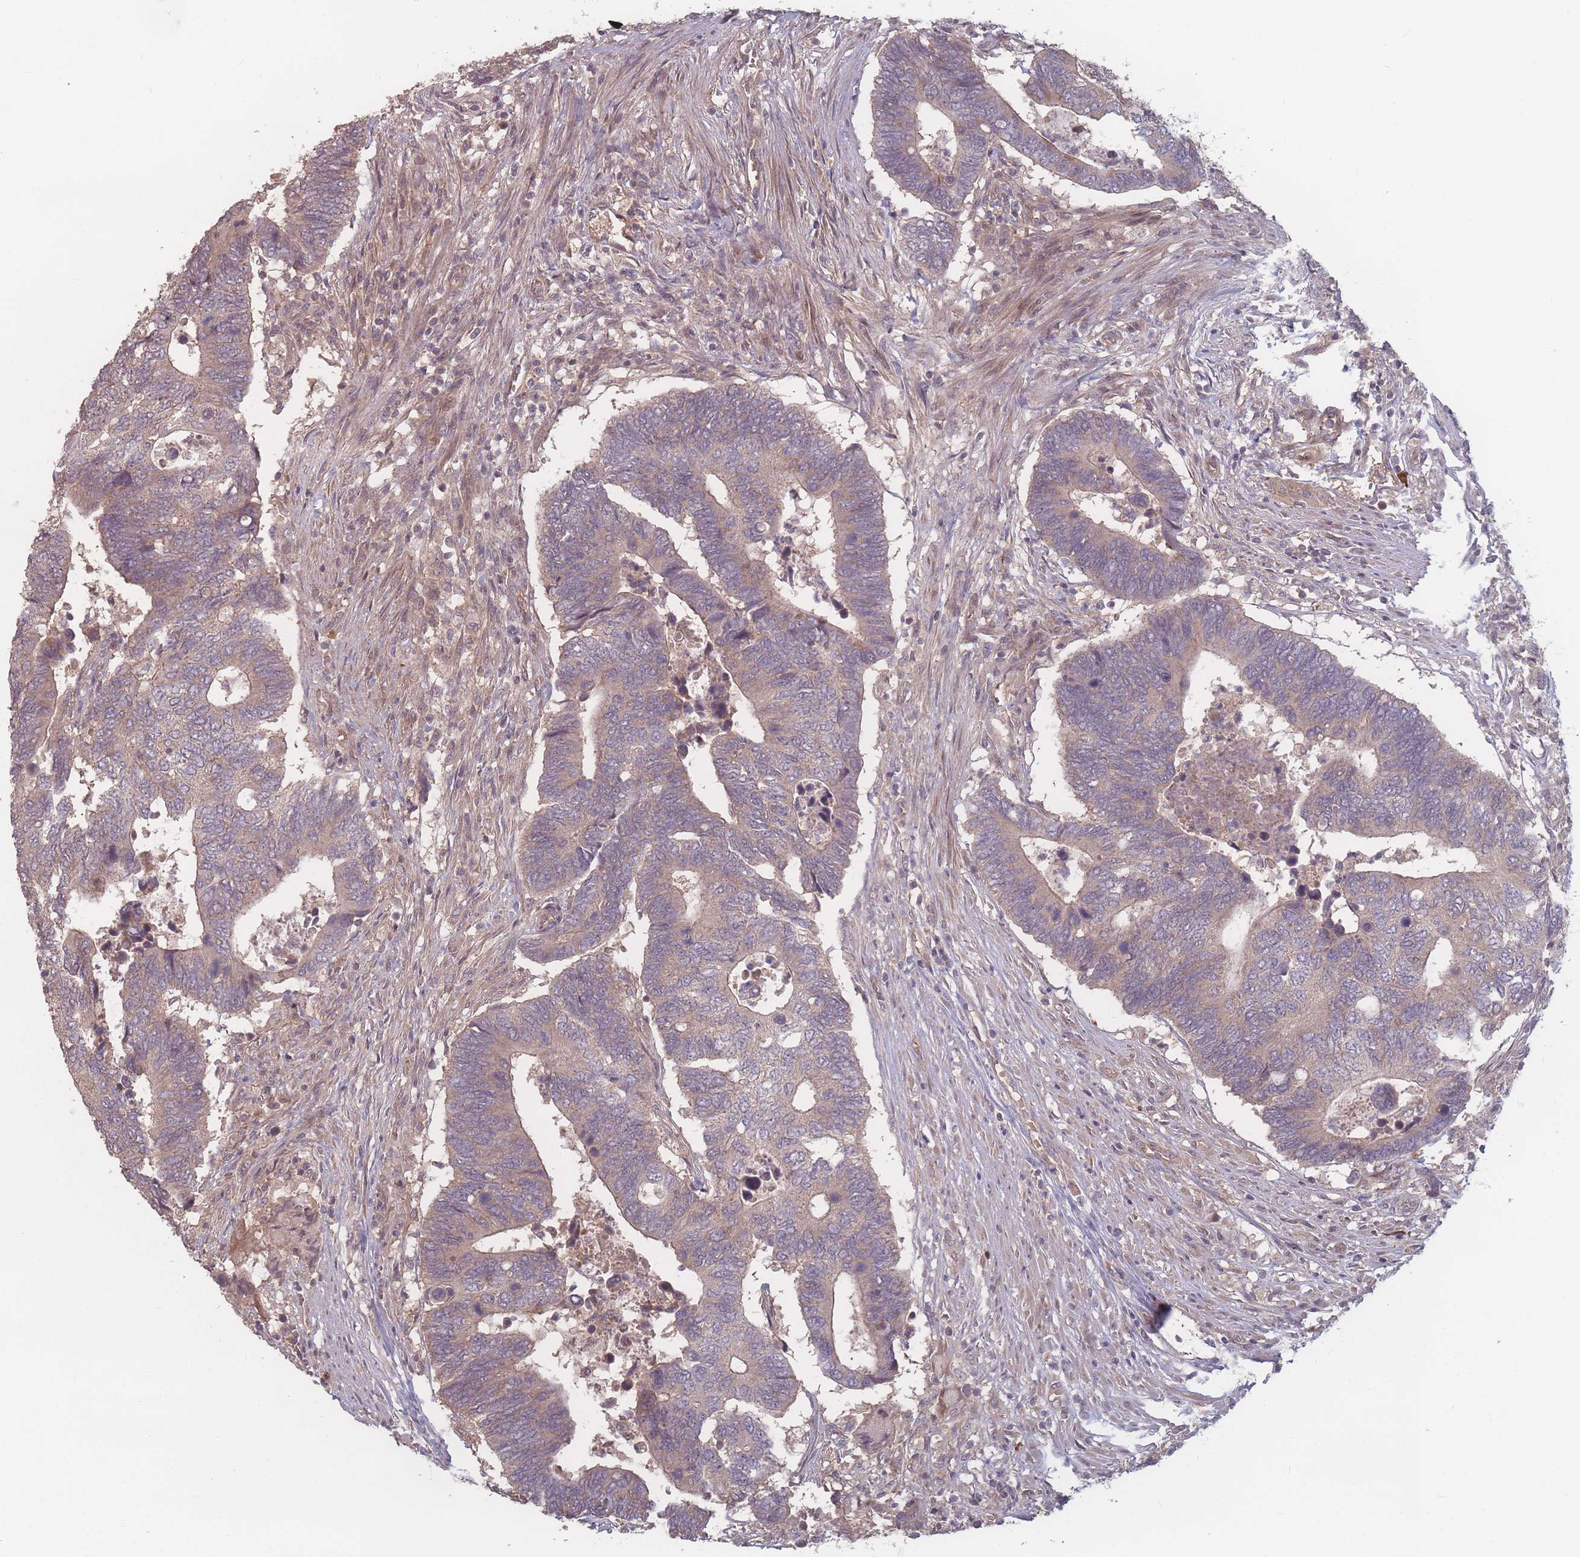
{"staining": {"intensity": "weak", "quantity": "25%-75%", "location": "cytoplasmic/membranous"}, "tissue": "colorectal cancer", "cell_type": "Tumor cells", "image_type": "cancer", "snomed": [{"axis": "morphology", "description": "Adenocarcinoma, NOS"}, {"axis": "topography", "description": "Colon"}], "caption": "Brown immunohistochemical staining in adenocarcinoma (colorectal) exhibits weak cytoplasmic/membranous expression in about 25%-75% of tumor cells. The staining is performed using DAB (3,3'-diaminobenzidine) brown chromogen to label protein expression. The nuclei are counter-stained blue using hematoxylin.", "gene": "HAGH", "patient": {"sex": "male", "age": 87}}